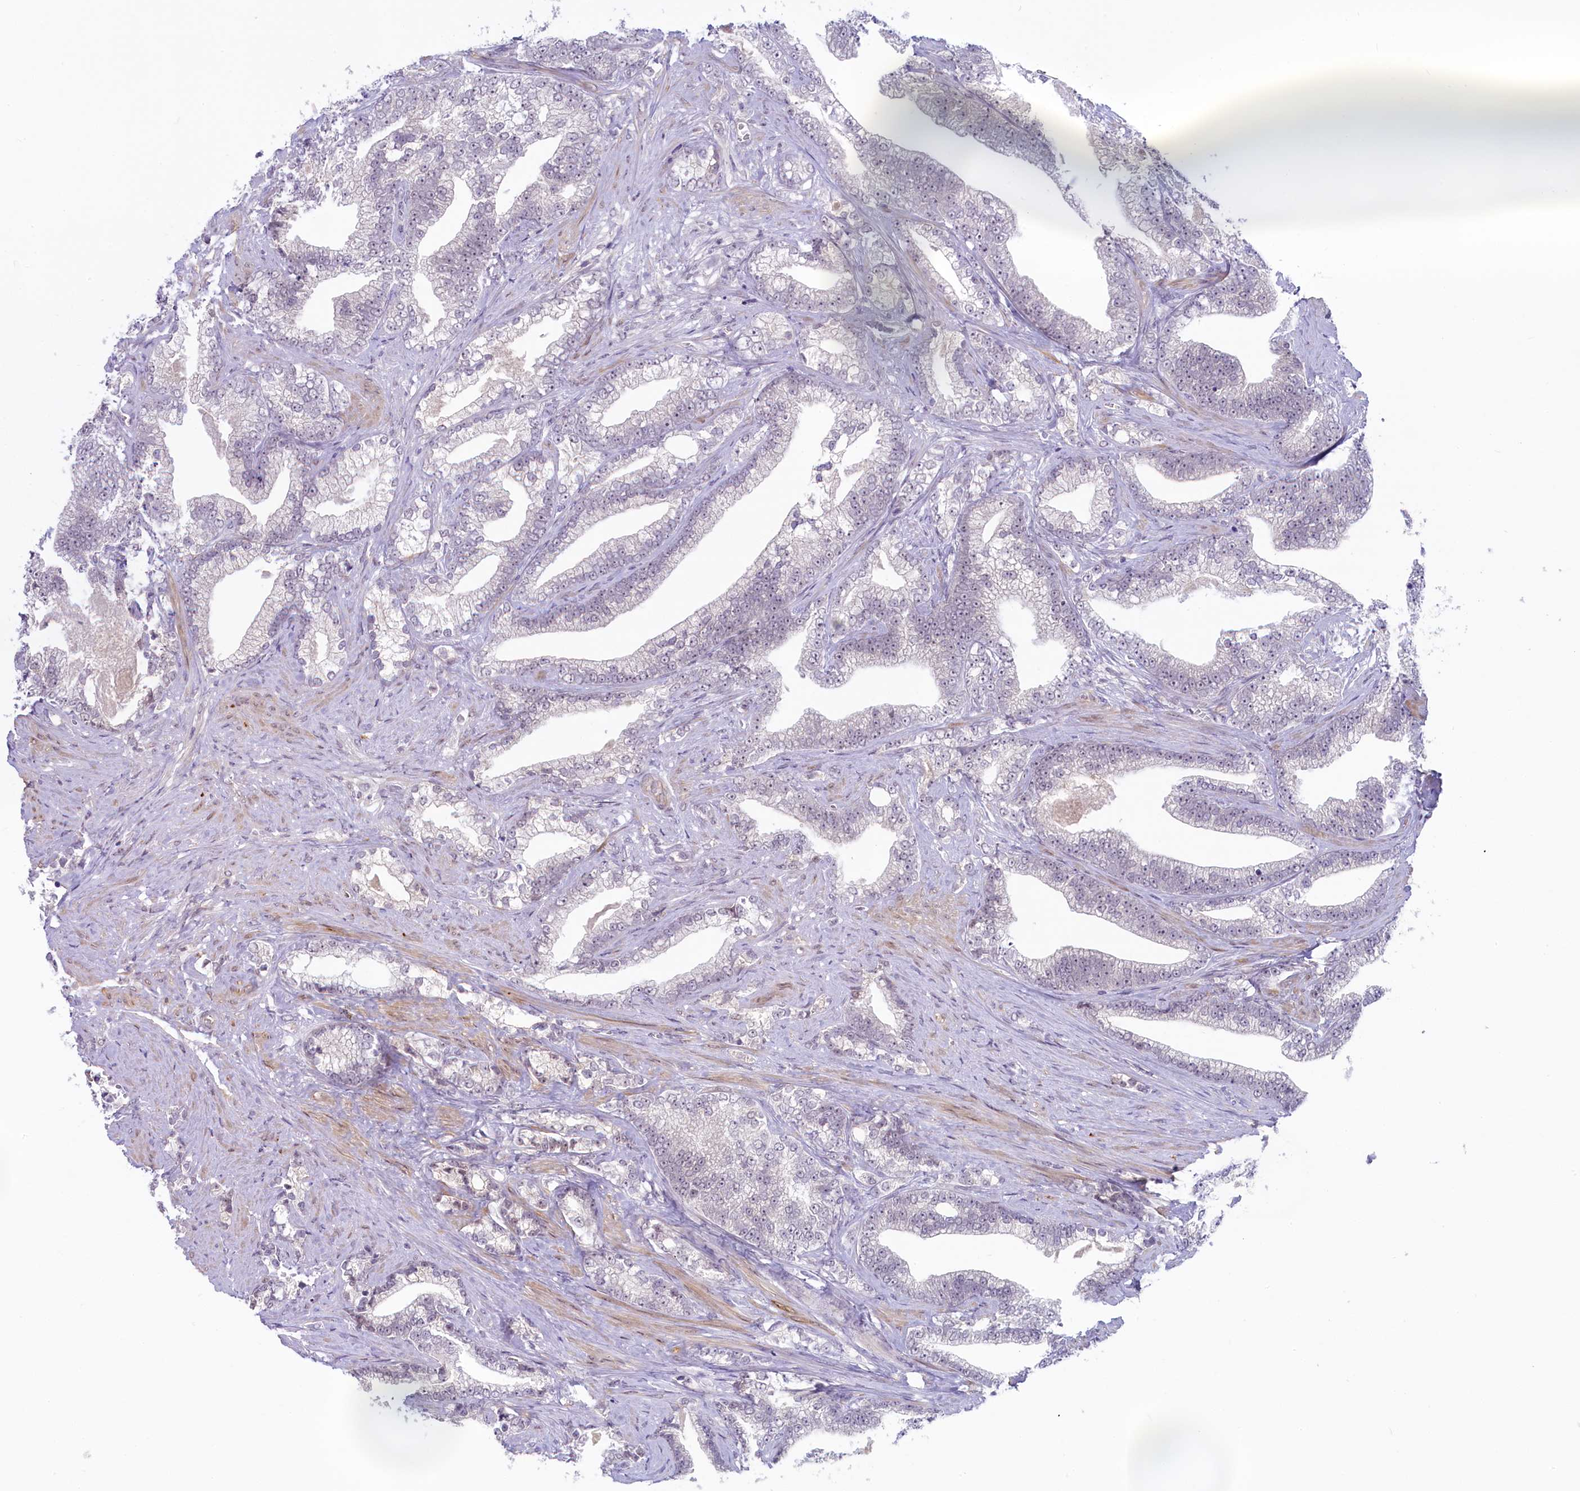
{"staining": {"intensity": "weak", "quantity": "<25%", "location": "nuclear"}, "tissue": "prostate cancer", "cell_type": "Tumor cells", "image_type": "cancer", "snomed": [{"axis": "morphology", "description": "Adenocarcinoma, High grade"}, {"axis": "topography", "description": "Prostate and seminal vesicle, NOS"}], "caption": "DAB (3,3'-diaminobenzidine) immunohistochemical staining of prostate adenocarcinoma (high-grade) exhibits no significant staining in tumor cells. (DAB IHC, high magnification).", "gene": "CRAMP1", "patient": {"sex": "male", "age": 67}}